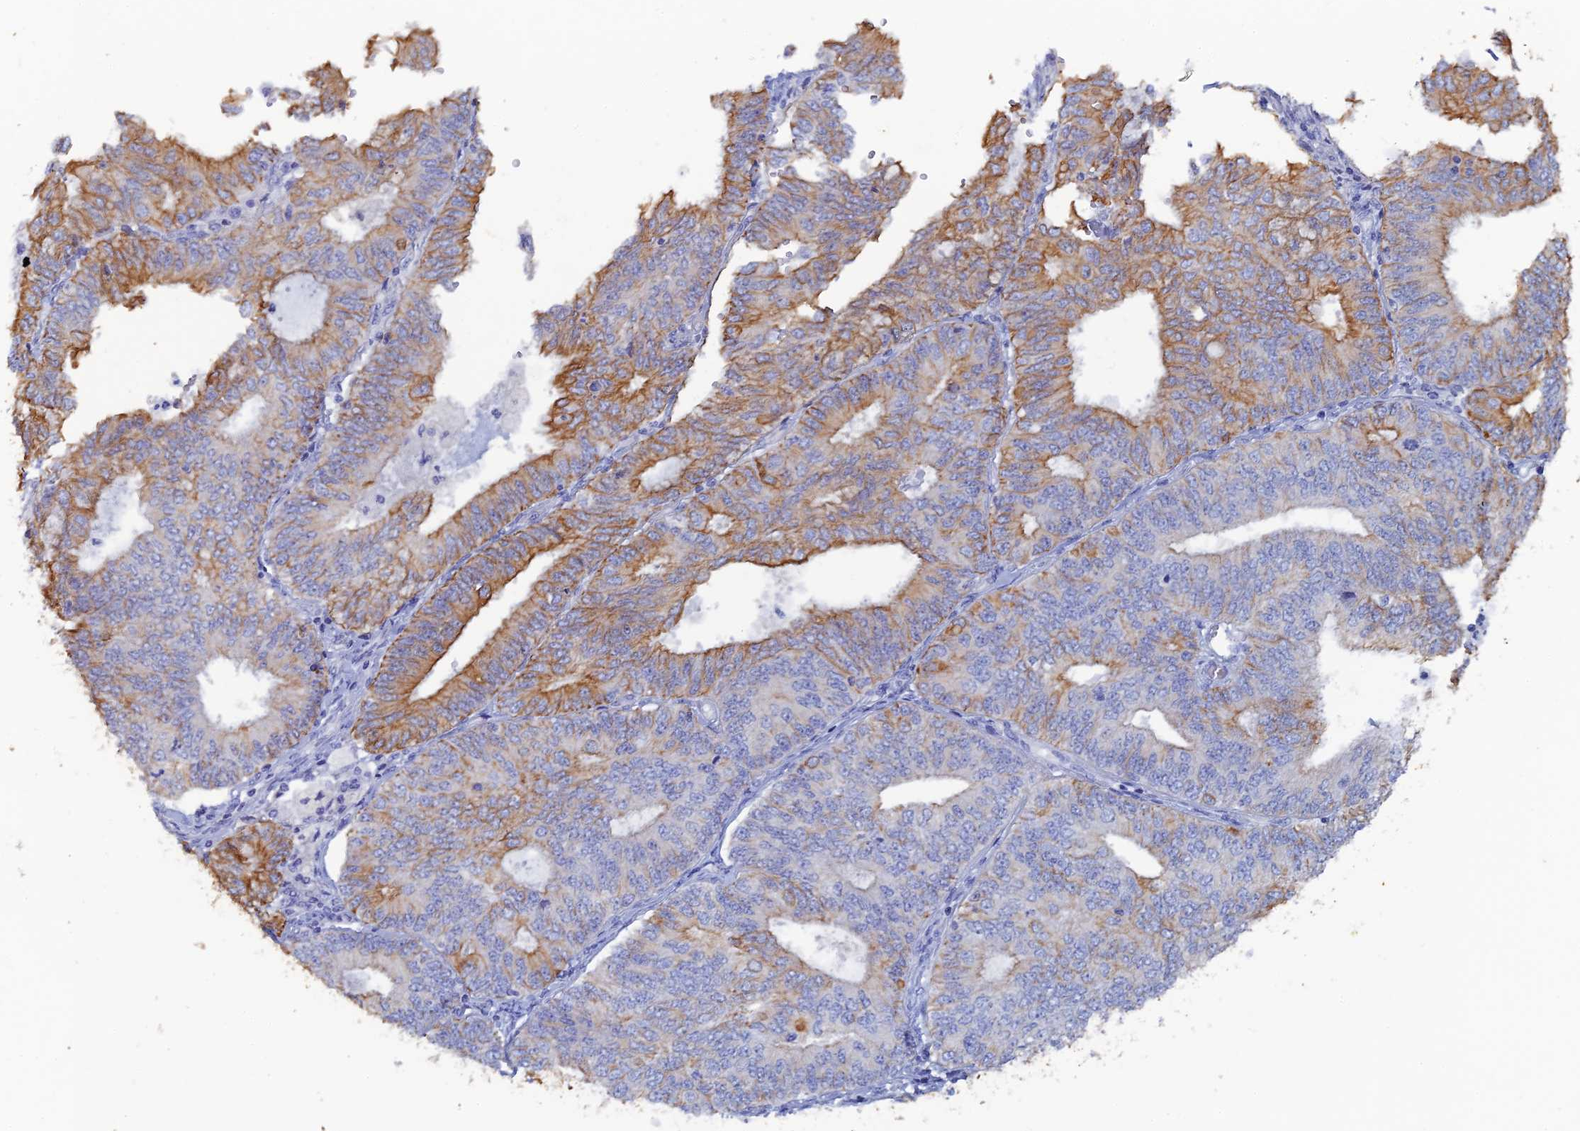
{"staining": {"intensity": "moderate", "quantity": "25%-75%", "location": "cytoplasmic/membranous"}, "tissue": "endometrial cancer", "cell_type": "Tumor cells", "image_type": "cancer", "snomed": [{"axis": "morphology", "description": "Adenocarcinoma, NOS"}, {"axis": "topography", "description": "Endometrium"}], "caption": "Adenocarcinoma (endometrial) tissue demonstrates moderate cytoplasmic/membranous expression in about 25%-75% of tumor cells, visualized by immunohistochemistry. (brown staining indicates protein expression, while blue staining denotes nuclei).", "gene": "SRFBP1", "patient": {"sex": "female", "age": 68}}